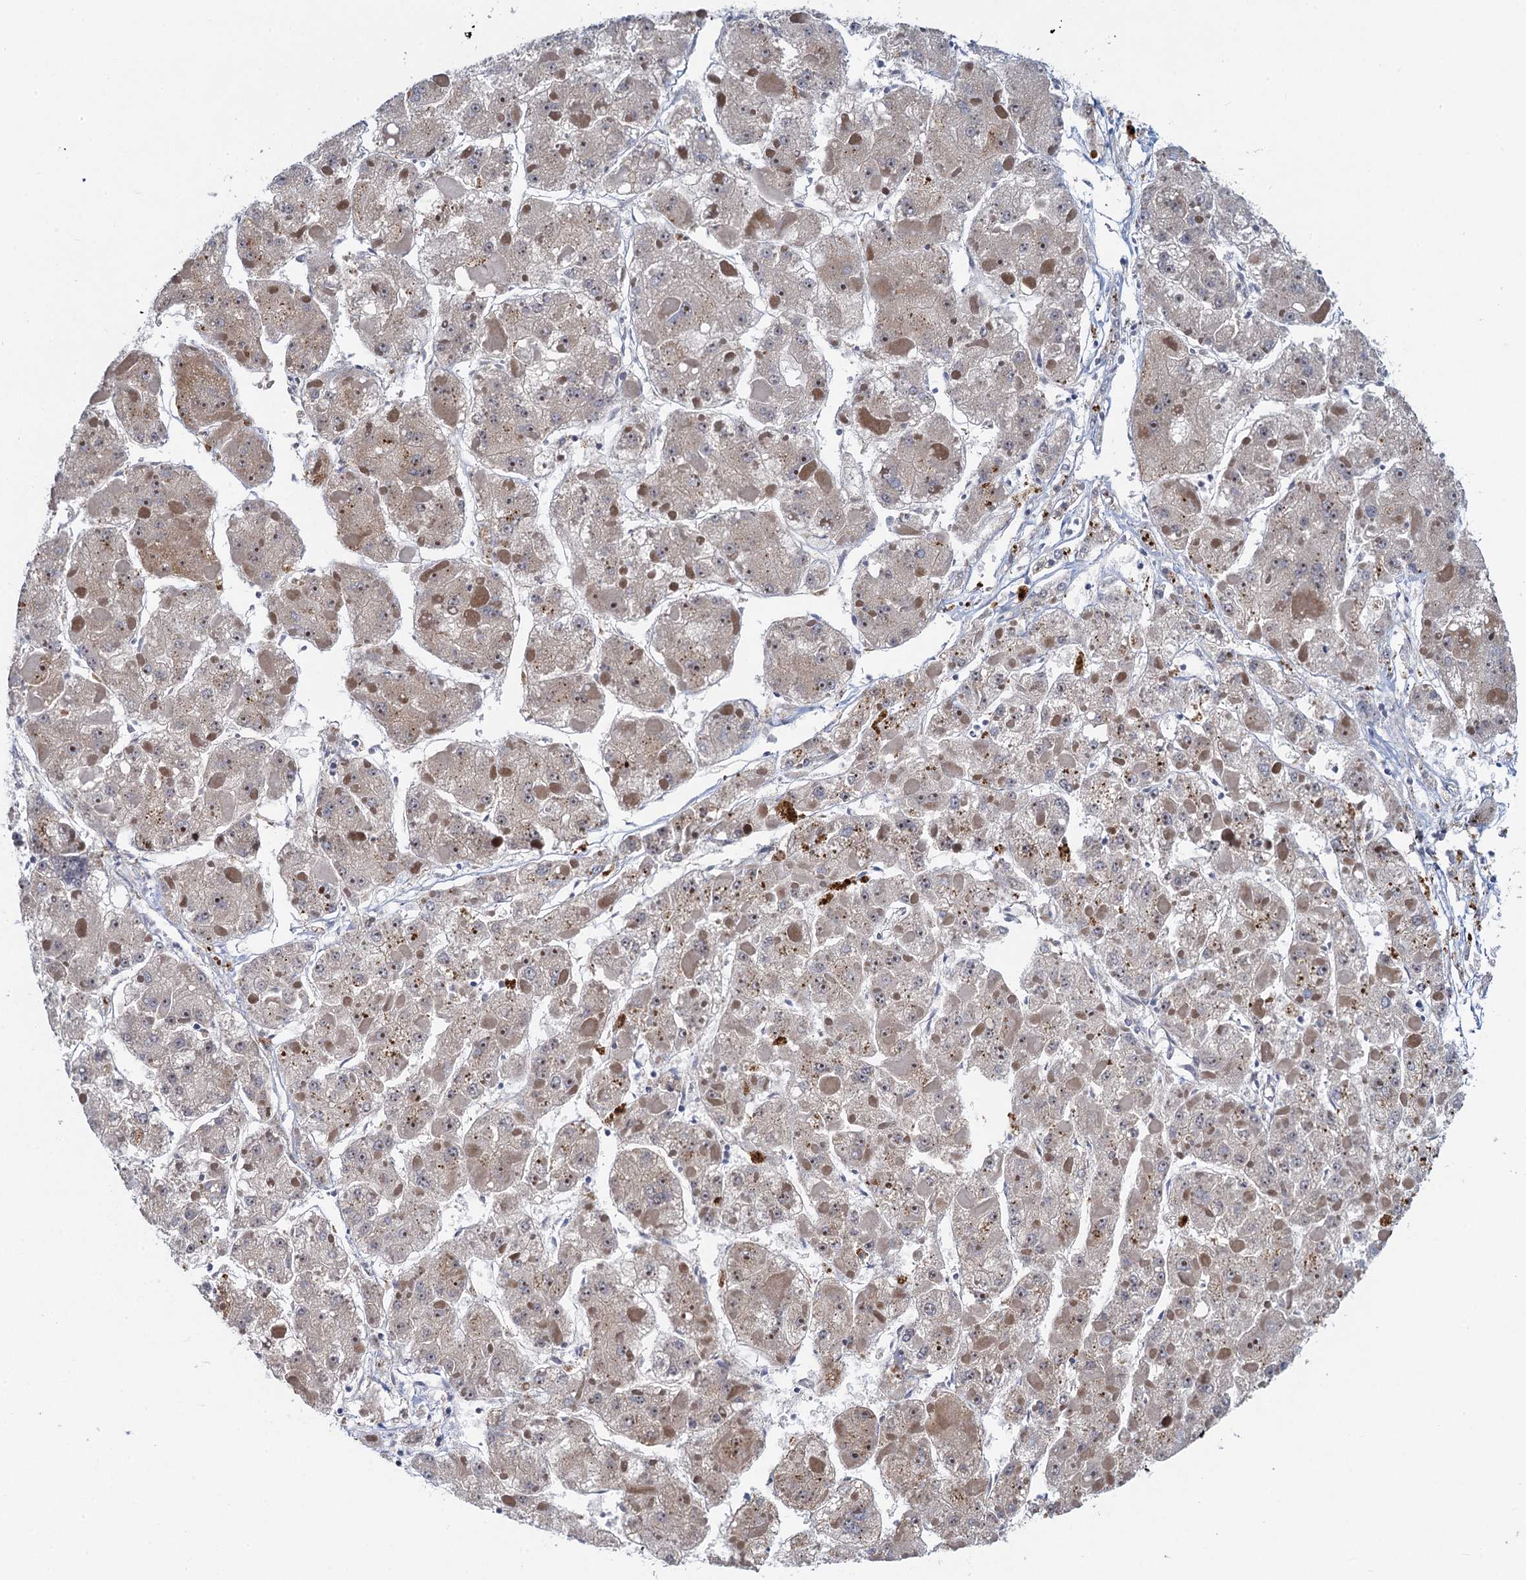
{"staining": {"intensity": "weak", "quantity": "<25%", "location": "cytoplasmic/membranous"}, "tissue": "liver cancer", "cell_type": "Tumor cells", "image_type": "cancer", "snomed": [{"axis": "morphology", "description": "Carcinoma, Hepatocellular, NOS"}, {"axis": "topography", "description": "Liver"}], "caption": "This is an immunohistochemistry photomicrograph of human liver cancer. There is no expression in tumor cells.", "gene": "QPCTL", "patient": {"sex": "female", "age": 73}}